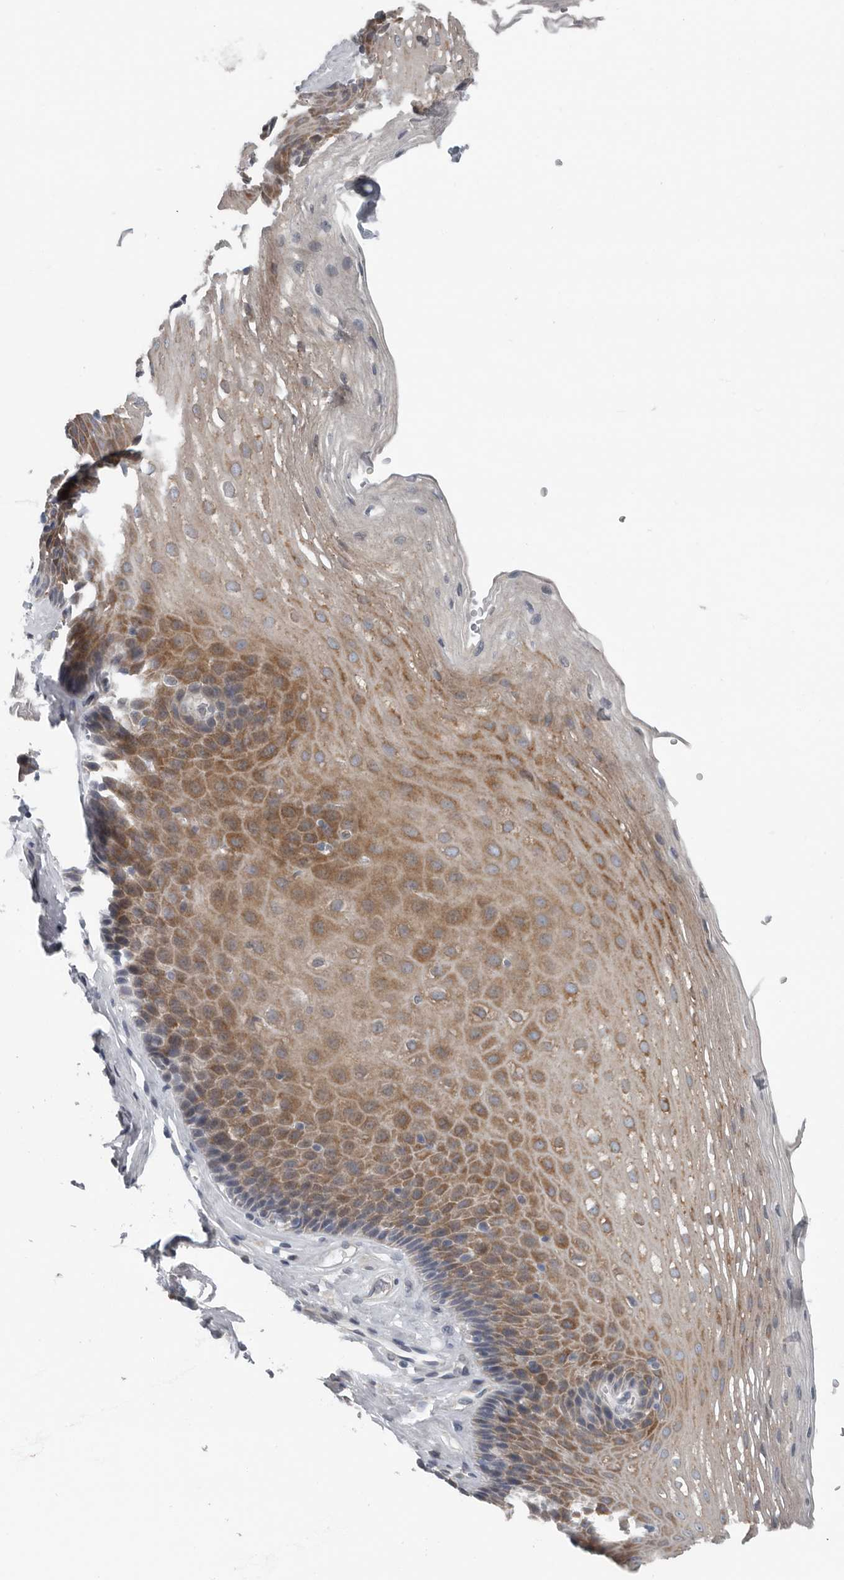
{"staining": {"intensity": "moderate", "quantity": "25%-75%", "location": "cytoplasmic/membranous"}, "tissue": "esophagus", "cell_type": "Squamous epithelial cells", "image_type": "normal", "snomed": [{"axis": "morphology", "description": "Normal tissue, NOS"}, {"axis": "topography", "description": "Esophagus"}], "caption": "Esophagus stained with DAB IHC displays medium levels of moderate cytoplasmic/membranous expression in about 25%-75% of squamous epithelial cells. Ihc stains the protein in brown and the nuclei are stained blue.", "gene": "TMEM199", "patient": {"sex": "female", "age": 66}}